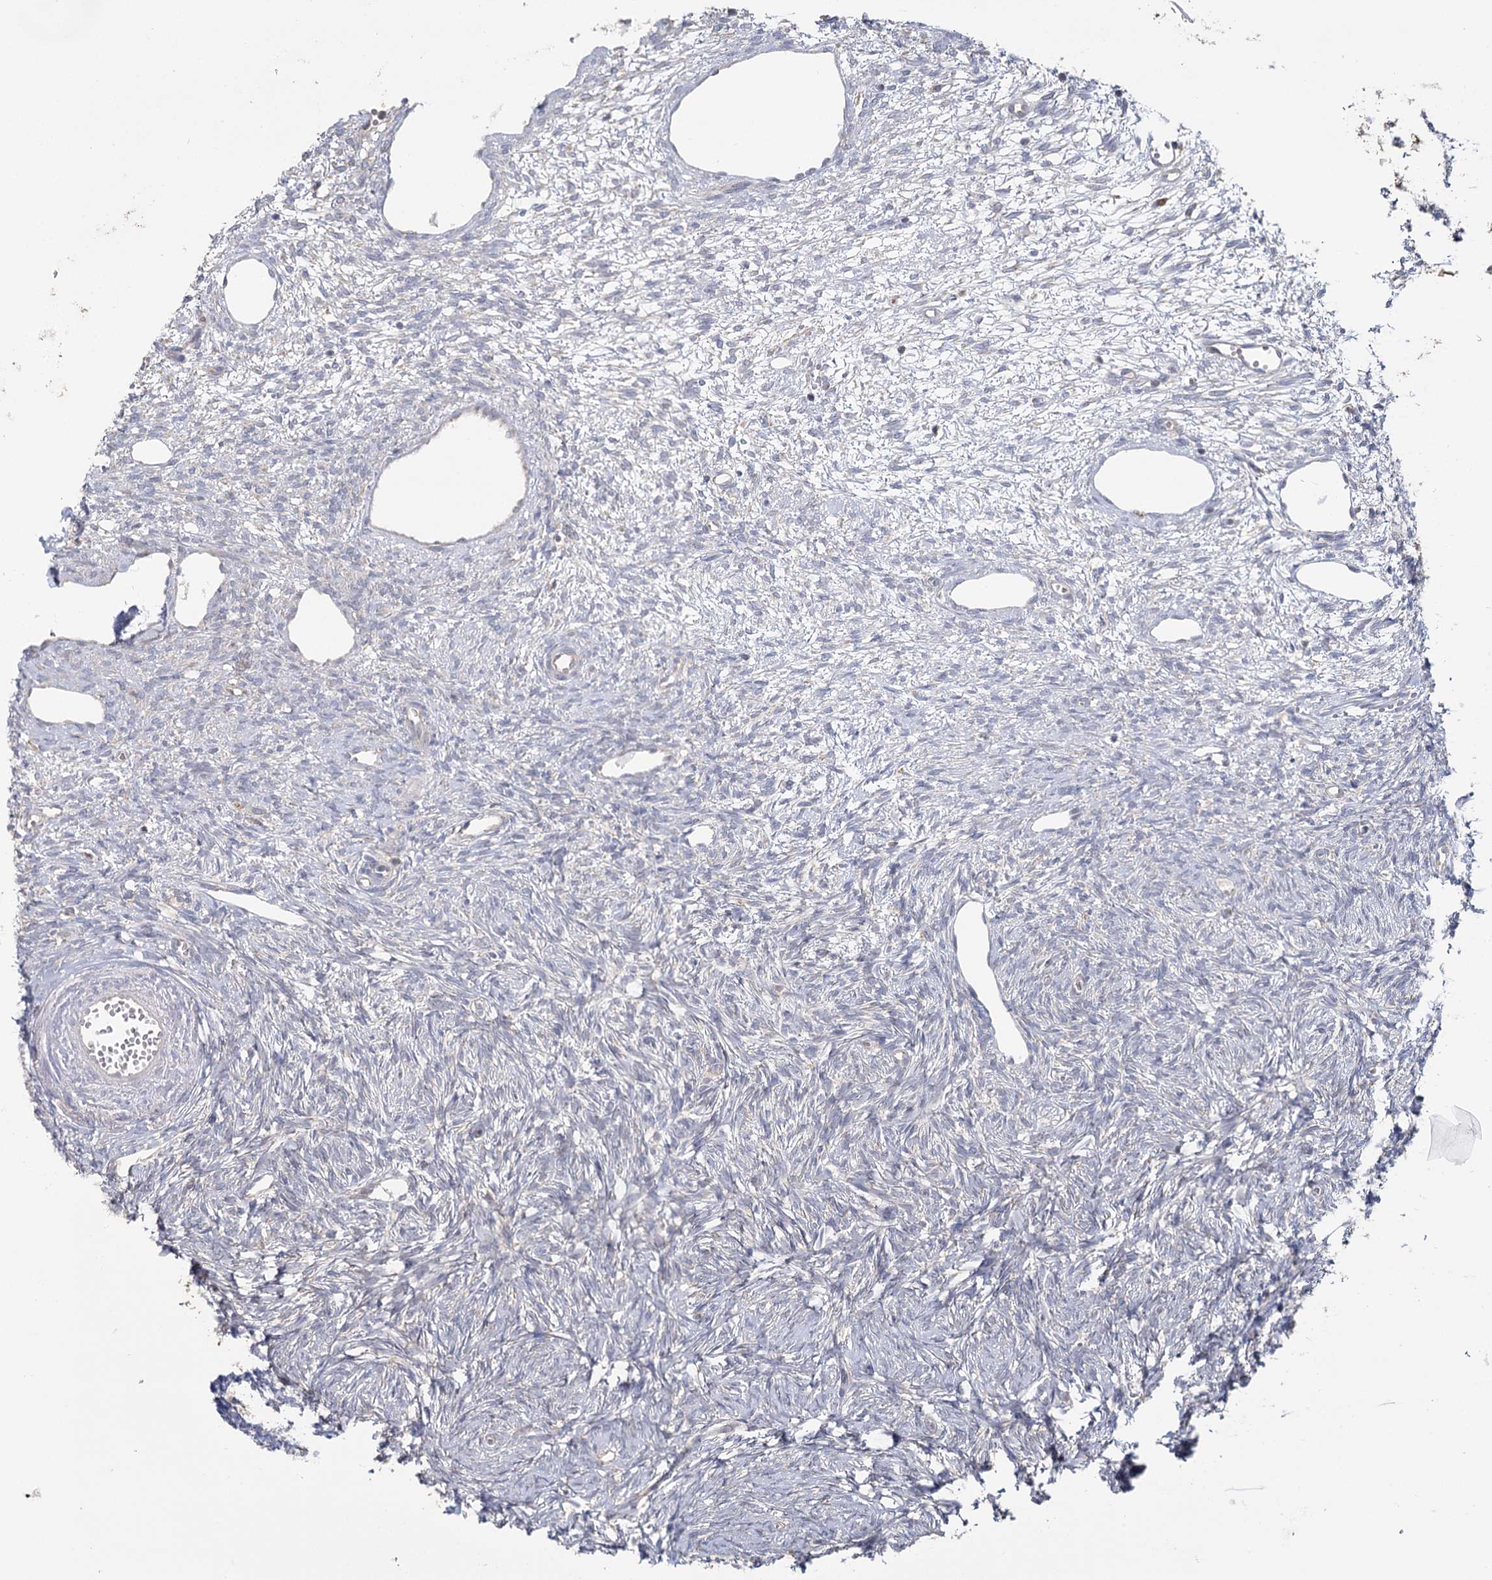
{"staining": {"intensity": "negative", "quantity": "none", "location": "none"}, "tissue": "ovary", "cell_type": "Ovarian stroma cells", "image_type": "normal", "snomed": [{"axis": "morphology", "description": "Normal tissue, NOS"}, {"axis": "topography", "description": "Ovary"}], "caption": "Immunohistochemistry image of unremarkable ovary: ovary stained with DAB (3,3'-diaminobenzidine) demonstrates no significant protein staining in ovarian stroma cells.", "gene": "ACOX2", "patient": {"sex": "female", "age": 51}}